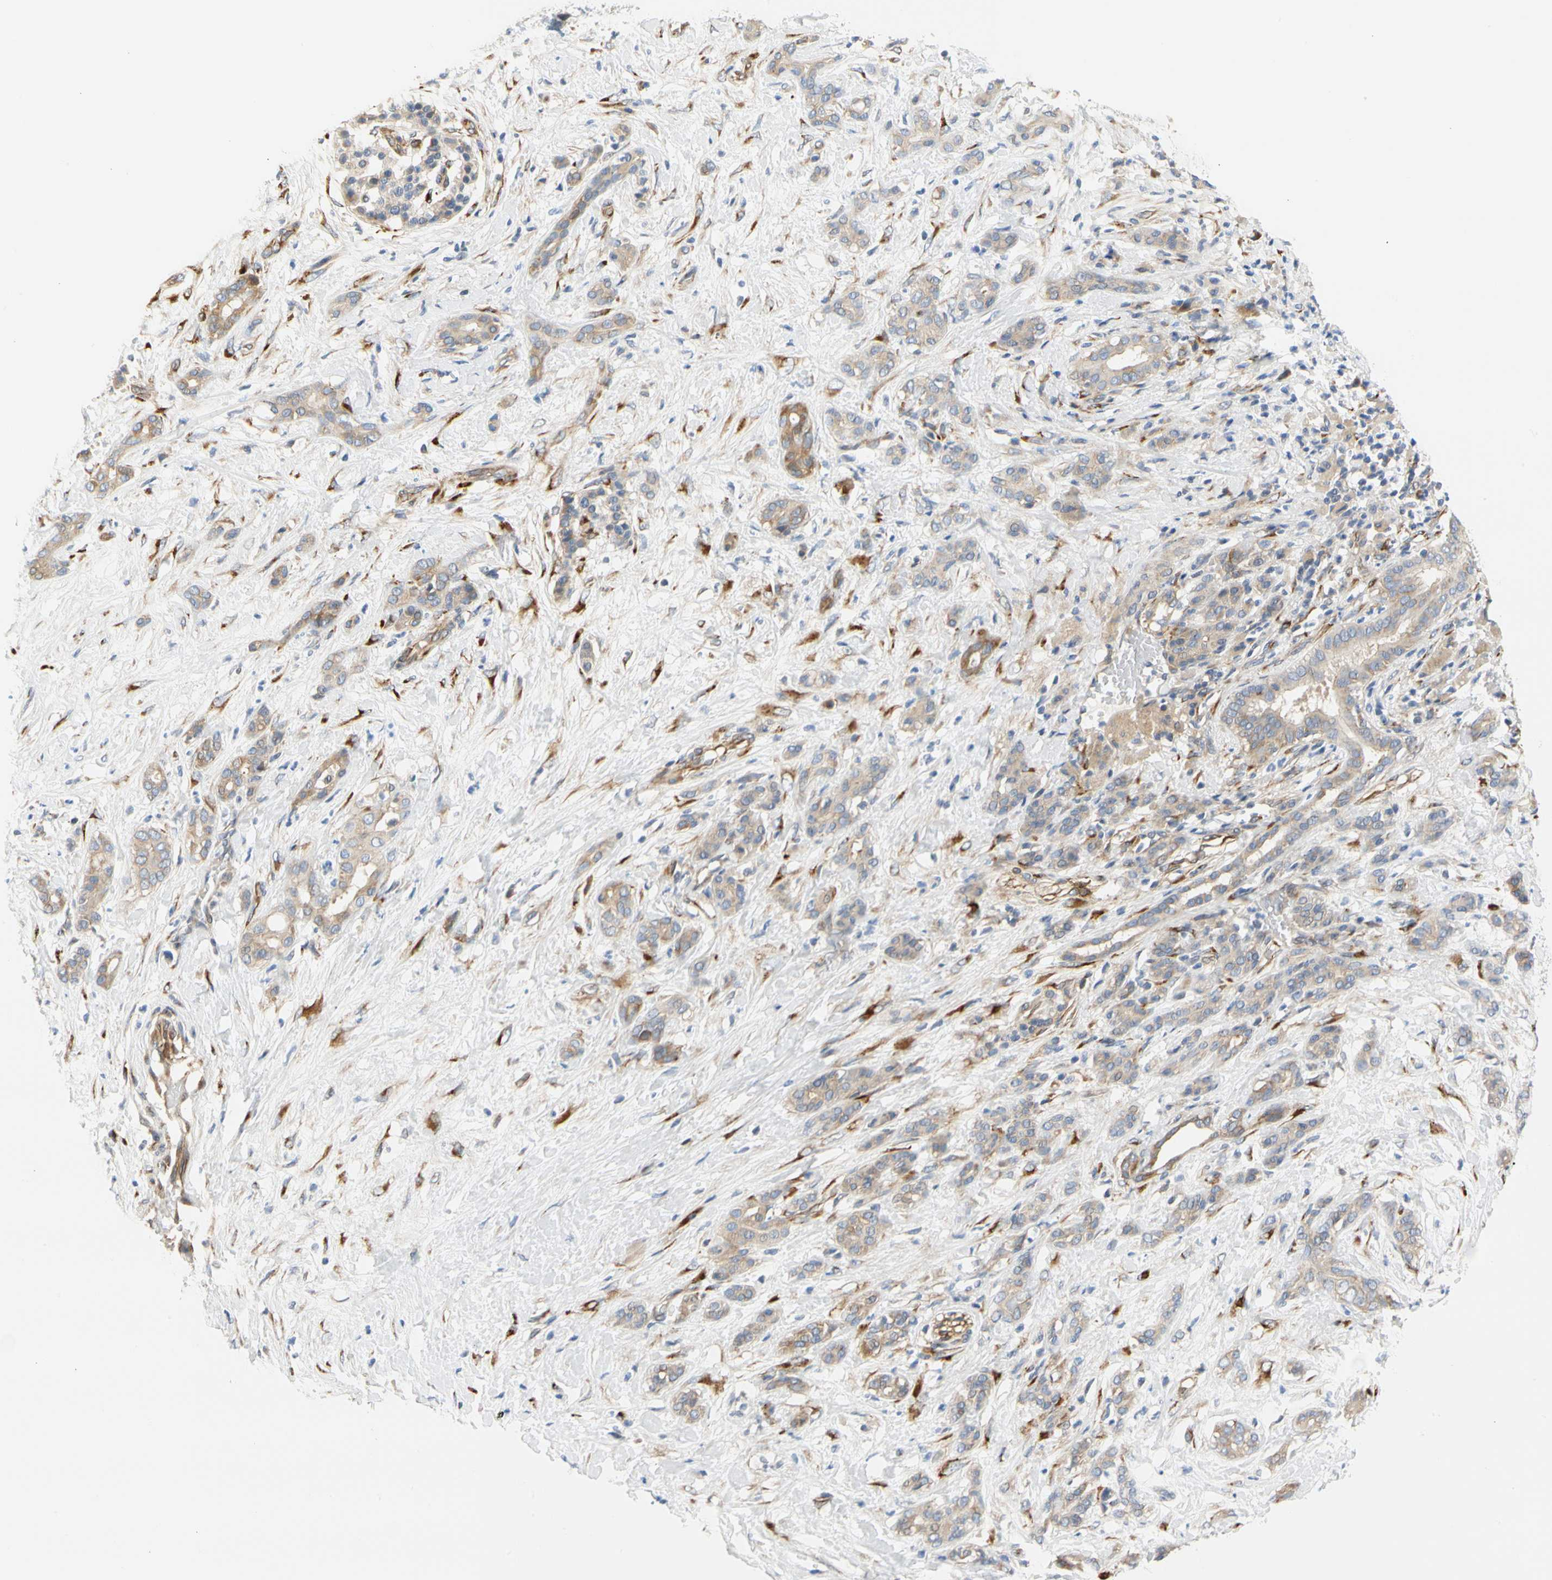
{"staining": {"intensity": "weak", "quantity": ">75%", "location": "cytoplasmic/membranous"}, "tissue": "pancreatic cancer", "cell_type": "Tumor cells", "image_type": "cancer", "snomed": [{"axis": "morphology", "description": "Adenocarcinoma, NOS"}, {"axis": "topography", "description": "Pancreas"}], "caption": "Immunohistochemical staining of human adenocarcinoma (pancreatic) reveals low levels of weak cytoplasmic/membranous protein expression in about >75% of tumor cells. (DAB IHC, brown staining for protein, blue staining for nuclei).", "gene": "ZNF236", "patient": {"sex": "male", "age": 41}}